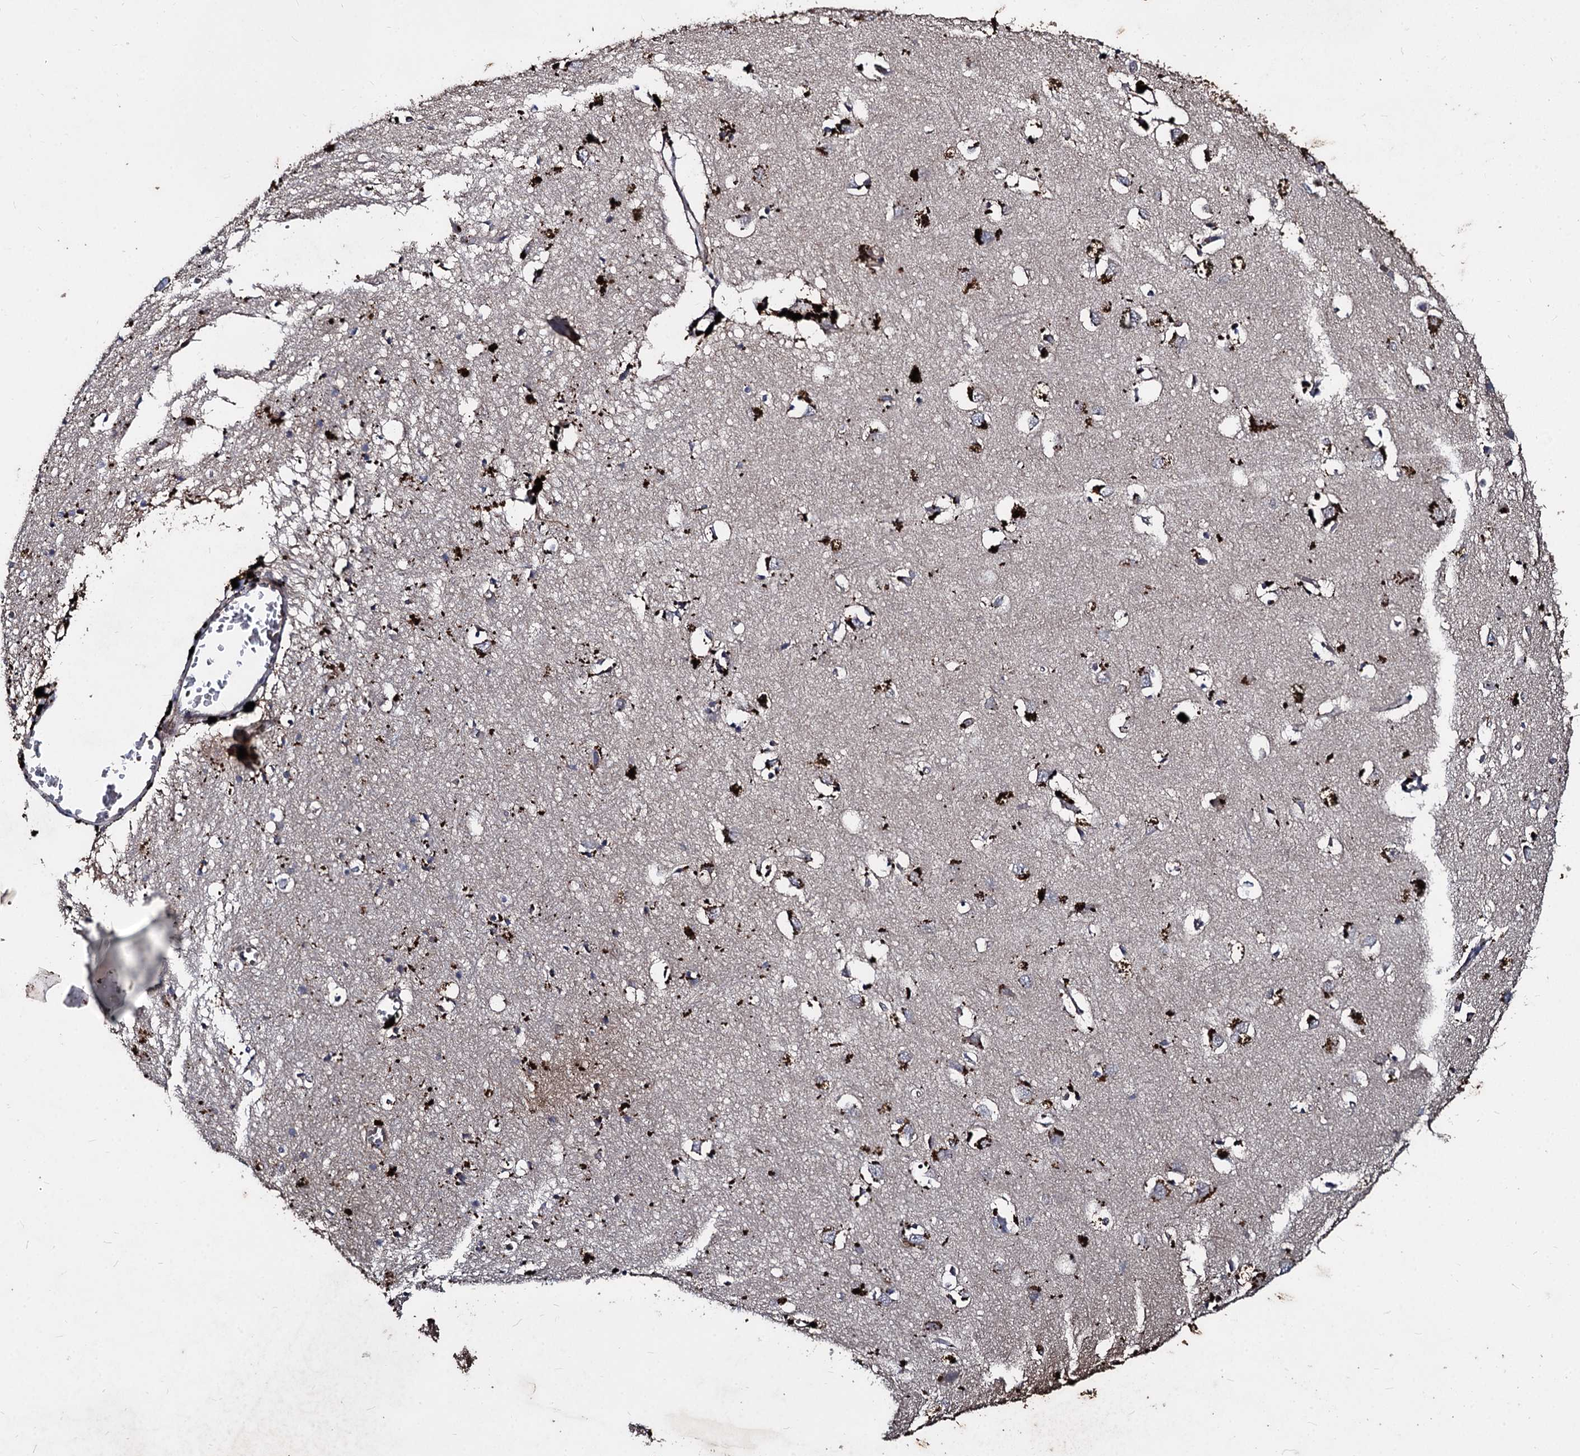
{"staining": {"intensity": "strong", "quantity": ">75%", "location": "cytoplasmic/membranous"}, "tissue": "cerebral cortex", "cell_type": "Endothelial cells", "image_type": "normal", "snomed": [{"axis": "morphology", "description": "Normal tissue, NOS"}, {"axis": "topography", "description": "Cerebral cortex"}], "caption": "Strong cytoplasmic/membranous positivity for a protein is appreciated in approximately >75% of endothelial cells of unremarkable cerebral cortex using immunohistochemistry (IHC).", "gene": "BCL2L2", "patient": {"sex": "female", "age": 64}}